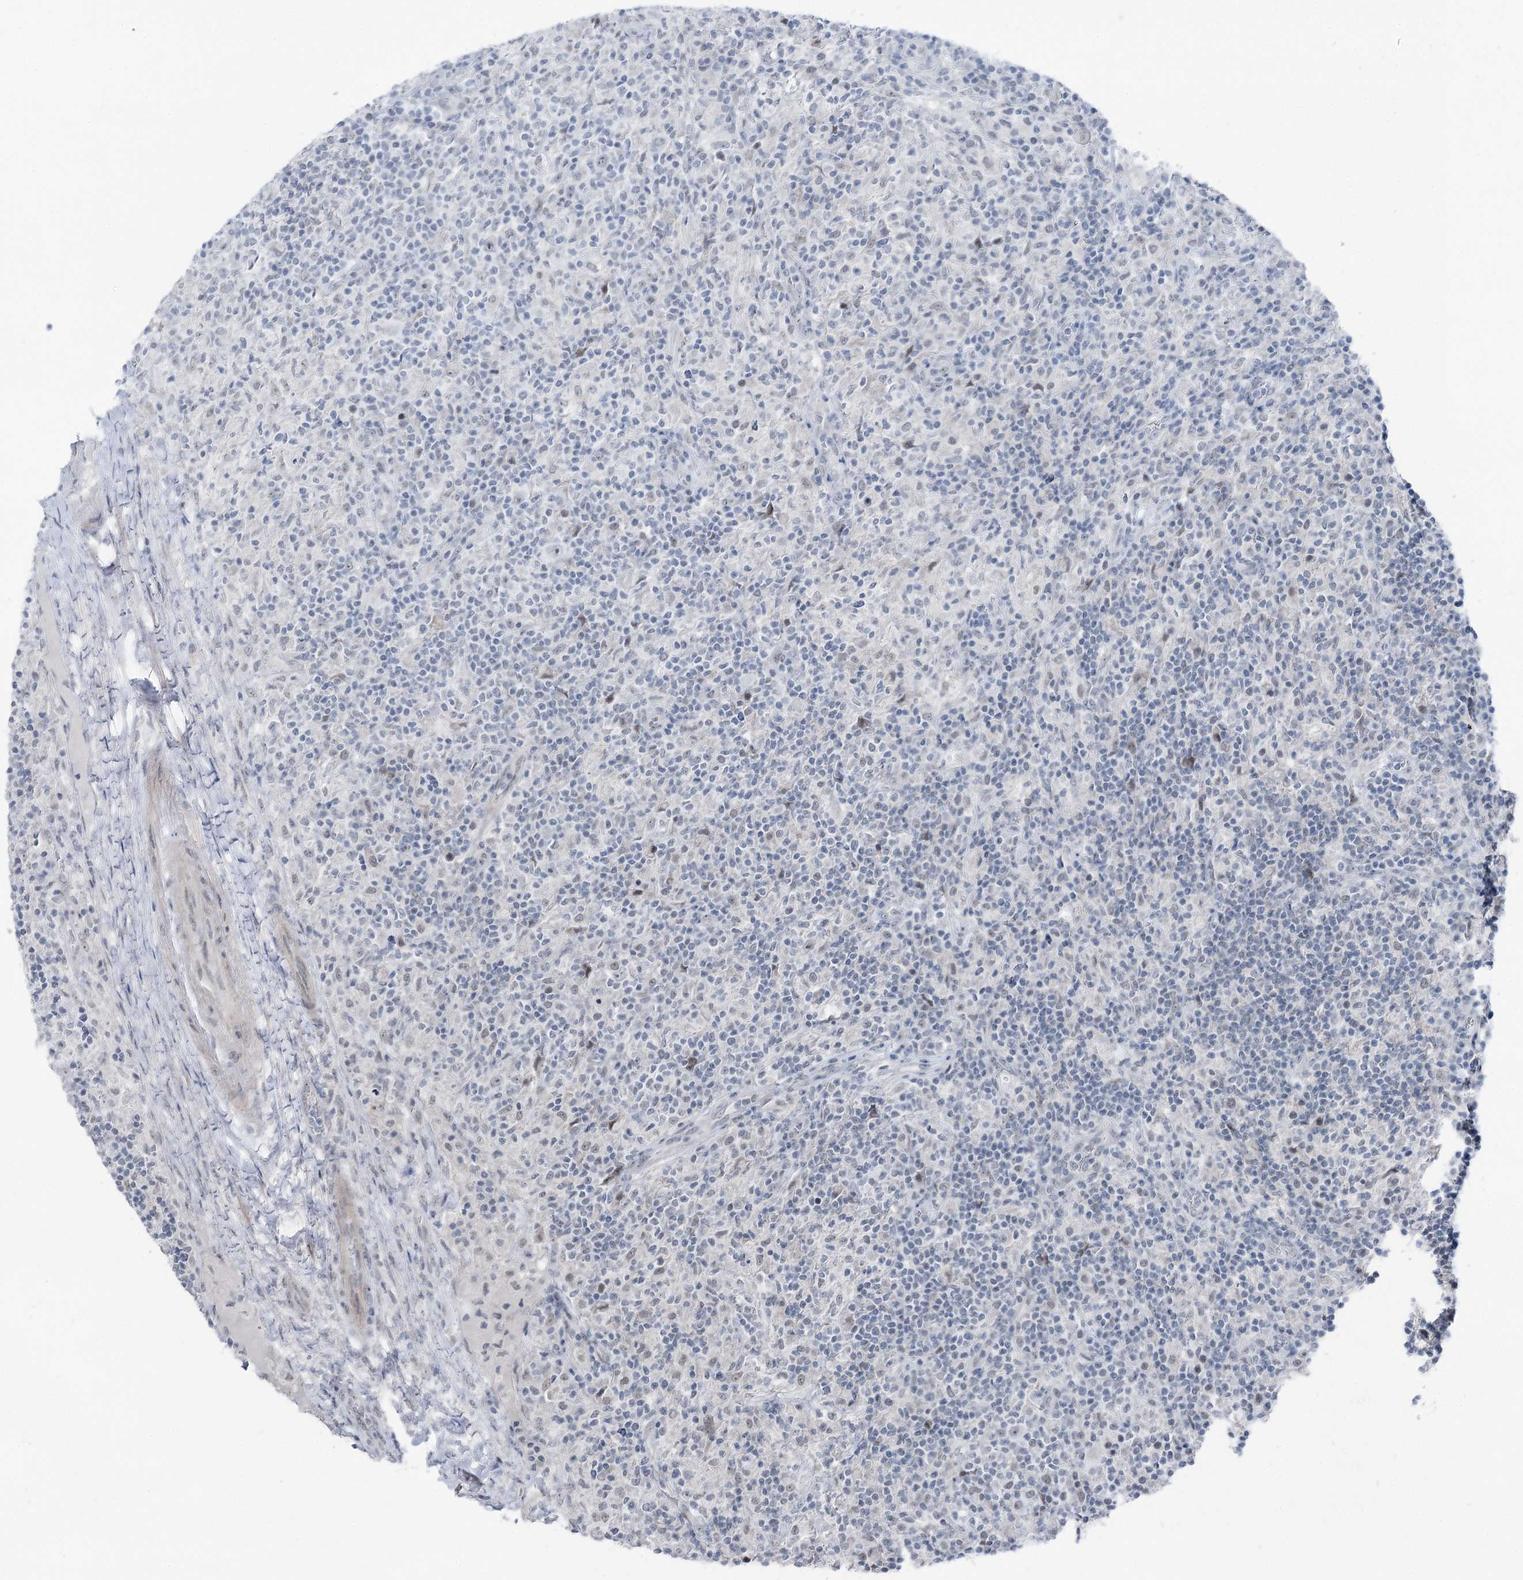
{"staining": {"intensity": "negative", "quantity": "none", "location": "none"}, "tissue": "lymphoma", "cell_type": "Tumor cells", "image_type": "cancer", "snomed": [{"axis": "morphology", "description": "Hodgkin's disease, NOS"}, {"axis": "topography", "description": "Lymph node"}], "caption": "The histopathology image exhibits no significant expression in tumor cells of lymphoma. The staining is performed using DAB (3,3'-diaminobenzidine) brown chromogen with nuclei counter-stained in using hematoxylin.", "gene": "STEEP1", "patient": {"sex": "male", "age": 70}}